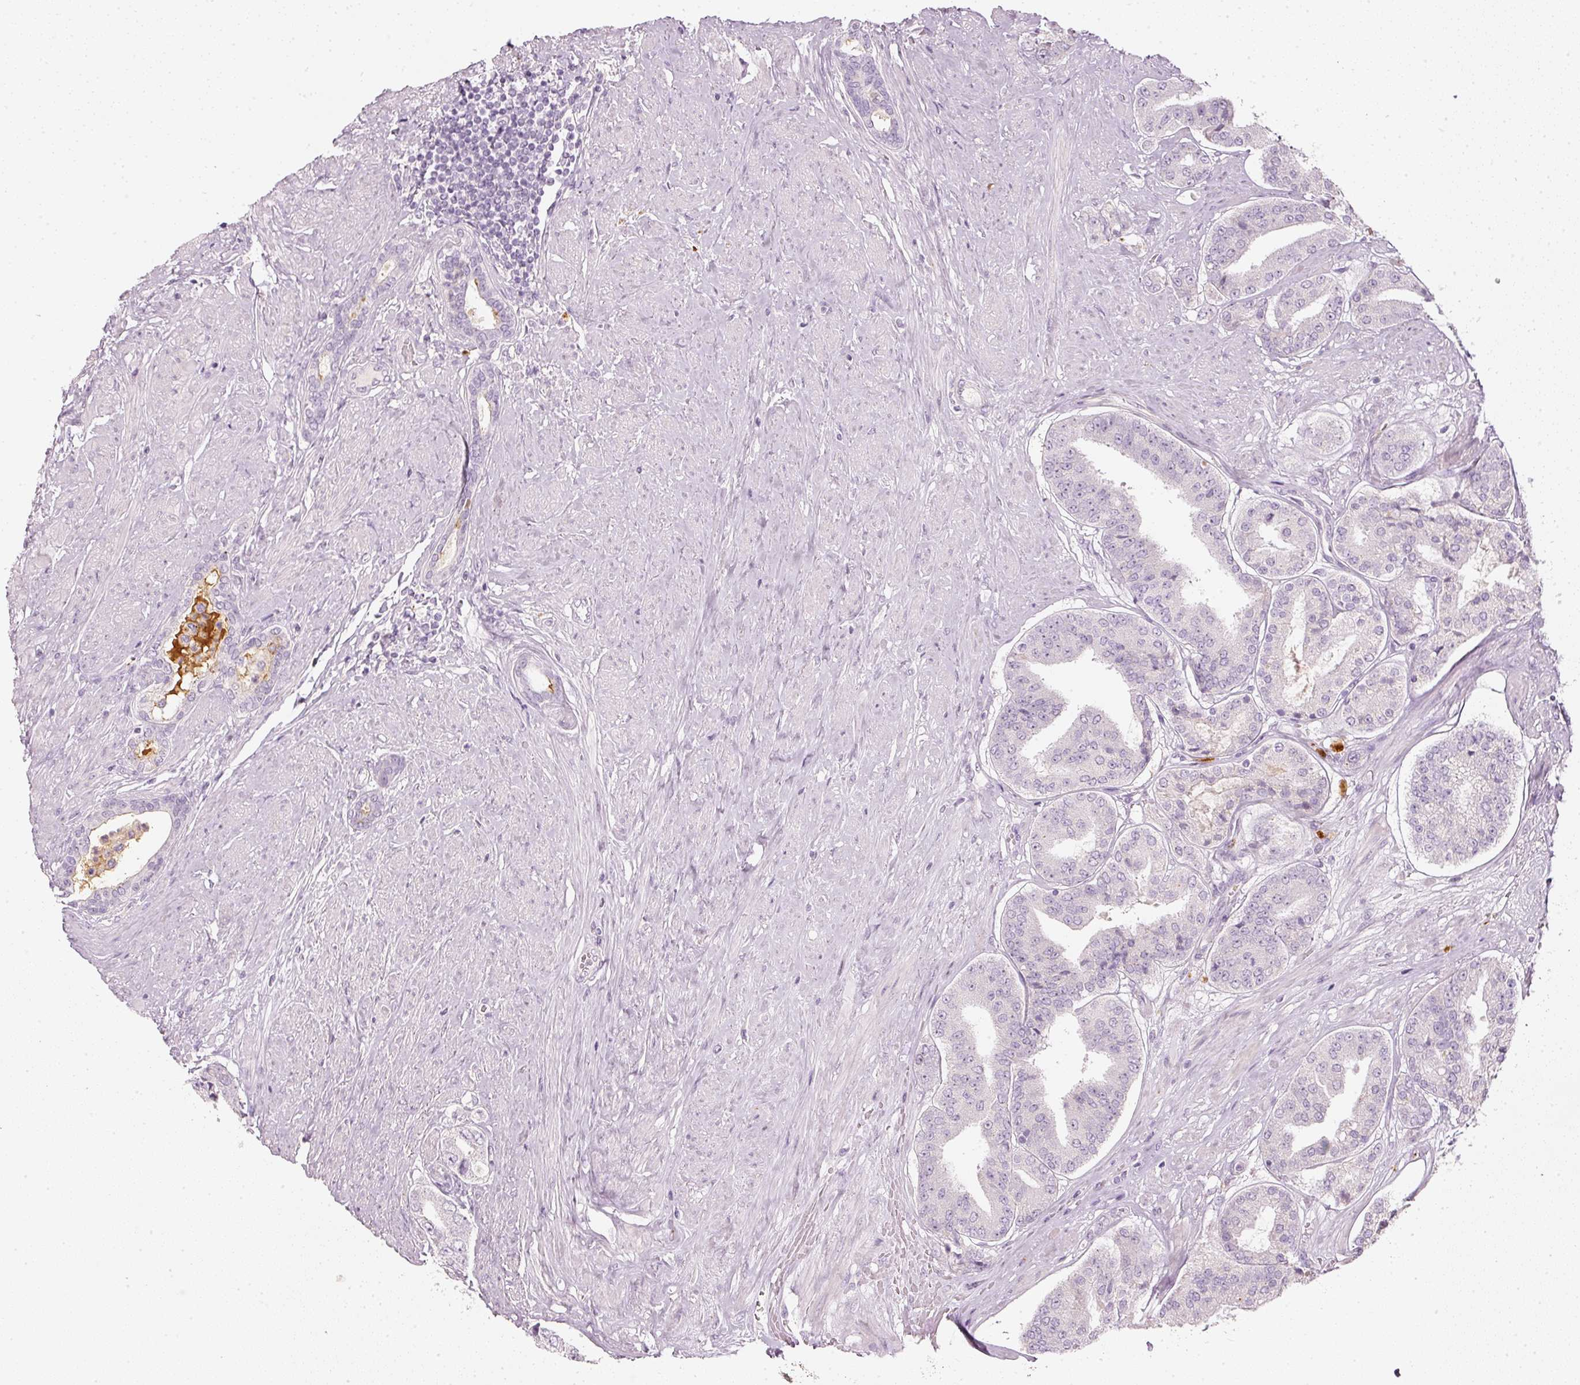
{"staining": {"intensity": "negative", "quantity": "none", "location": "none"}, "tissue": "prostate cancer", "cell_type": "Tumor cells", "image_type": "cancer", "snomed": [{"axis": "morphology", "description": "Adenocarcinoma, High grade"}, {"axis": "topography", "description": "Prostate"}], "caption": "Protein analysis of prostate high-grade adenocarcinoma exhibits no significant expression in tumor cells.", "gene": "LECT2", "patient": {"sex": "male", "age": 63}}